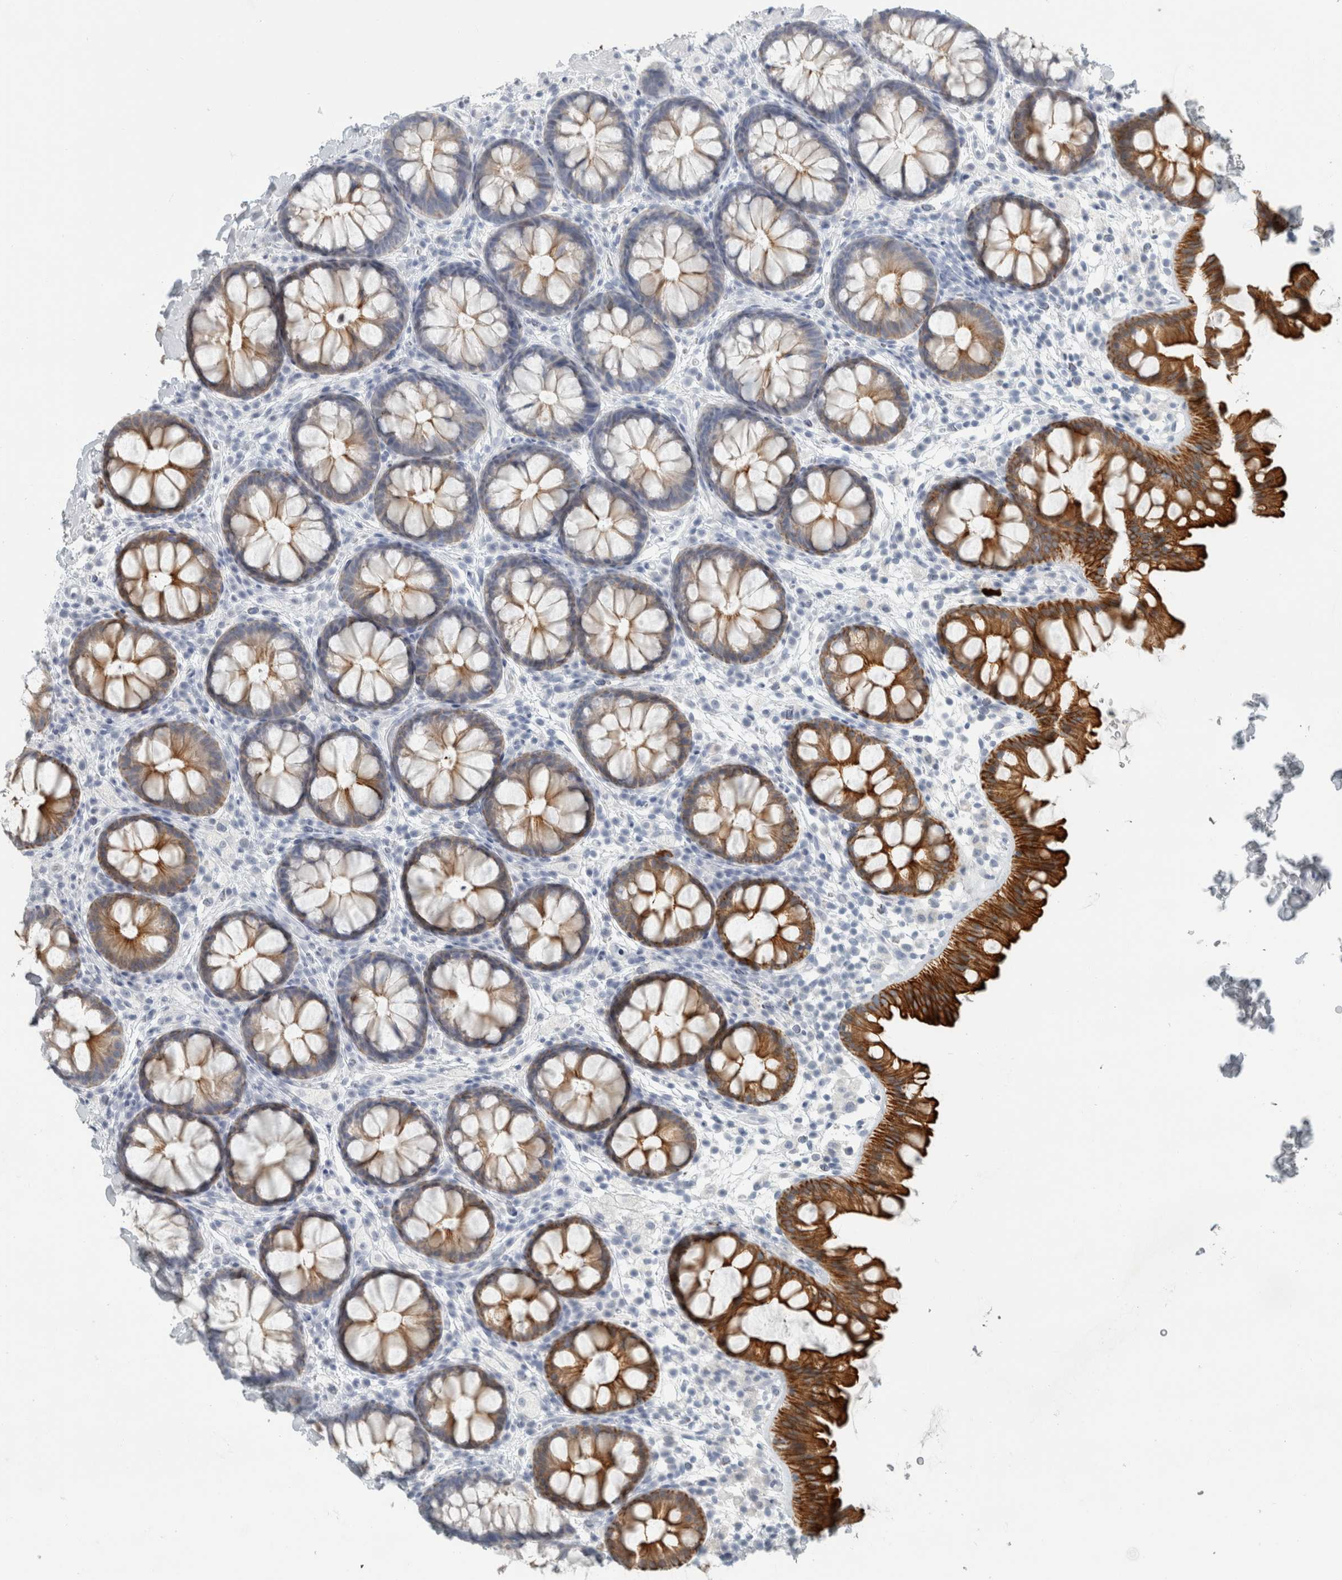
{"staining": {"intensity": "negative", "quantity": "none", "location": "none"}, "tissue": "colon", "cell_type": "Endothelial cells", "image_type": "normal", "snomed": [{"axis": "morphology", "description": "Normal tissue, NOS"}, {"axis": "topography", "description": "Colon"}], "caption": "Photomicrograph shows no significant protein positivity in endothelial cells of unremarkable colon.", "gene": "SLC28A3", "patient": {"sex": "female", "age": 62}}